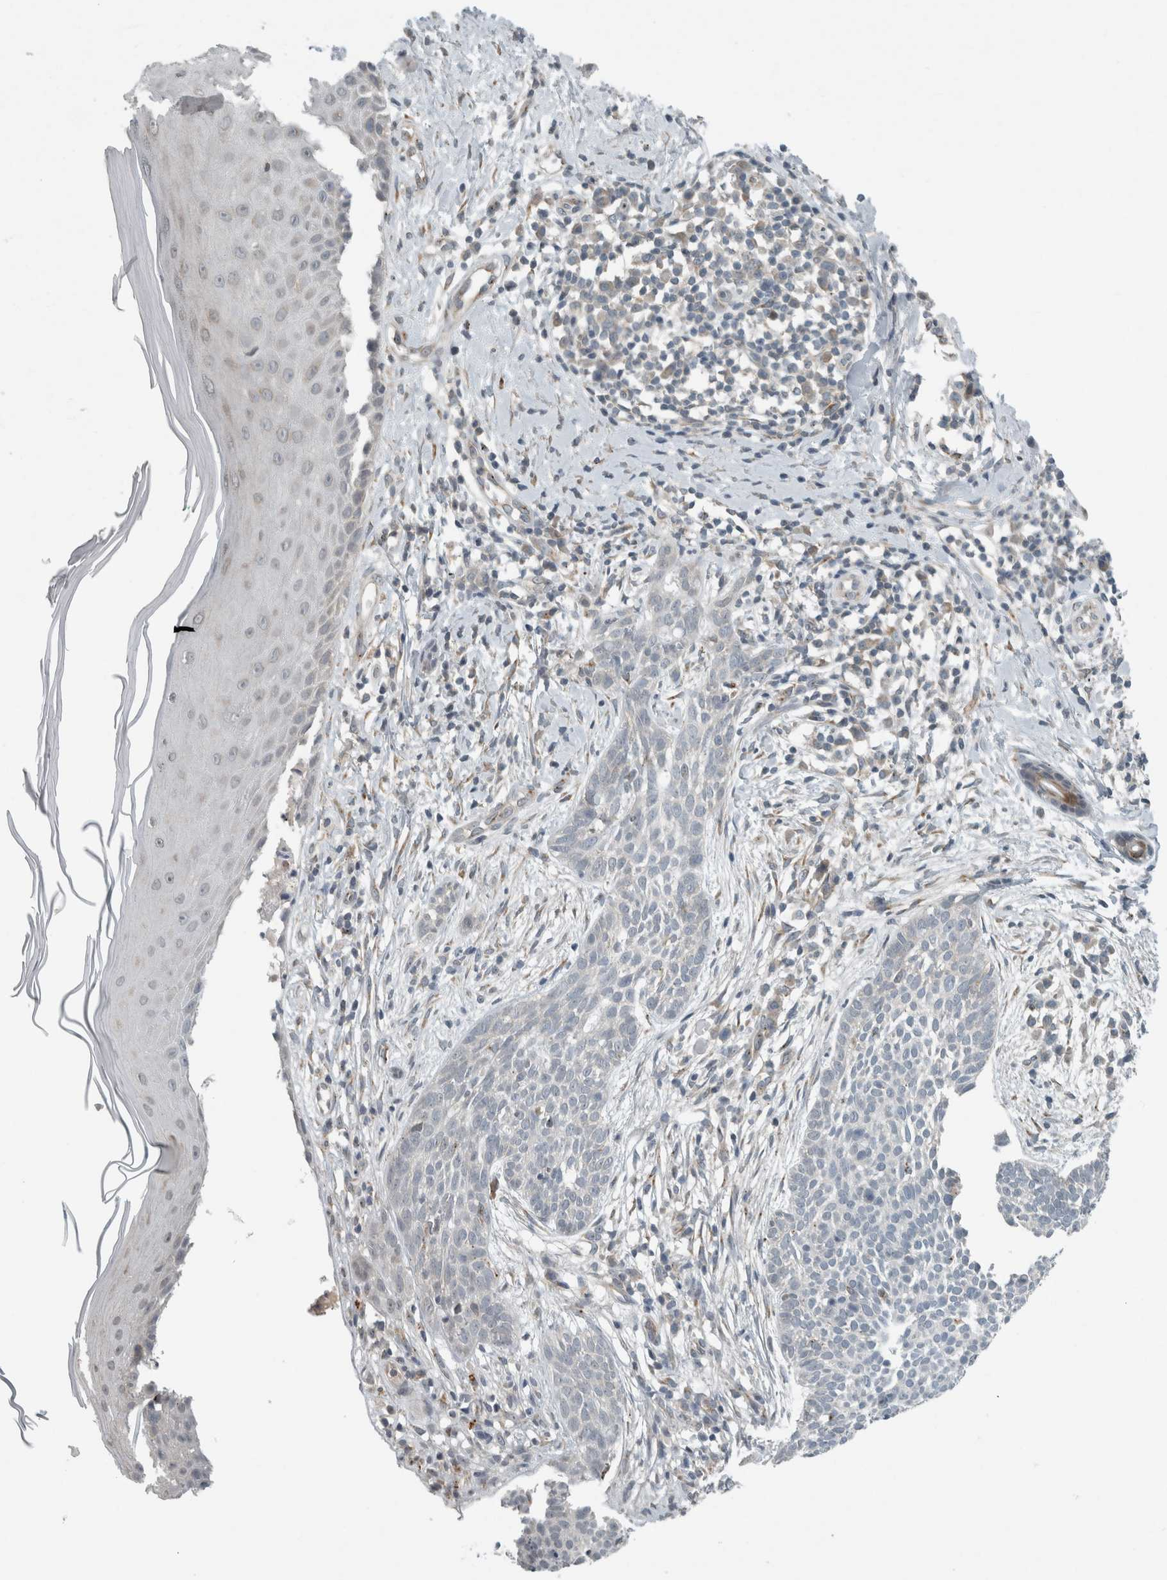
{"staining": {"intensity": "negative", "quantity": "none", "location": "none"}, "tissue": "skin cancer", "cell_type": "Tumor cells", "image_type": "cancer", "snomed": [{"axis": "morphology", "description": "Normal tissue, NOS"}, {"axis": "morphology", "description": "Basal cell carcinoma"}, {"axis": "topography", "description": "Skin"}], "caption": "Immunohistochemistry histopathology image of skin cancer (basal cell carcinoma) stained for a protein (brown), which displays no positivity in tumor cells.", "gene": "KIF1C", "patient": {"sex": "male", "age": 67}}